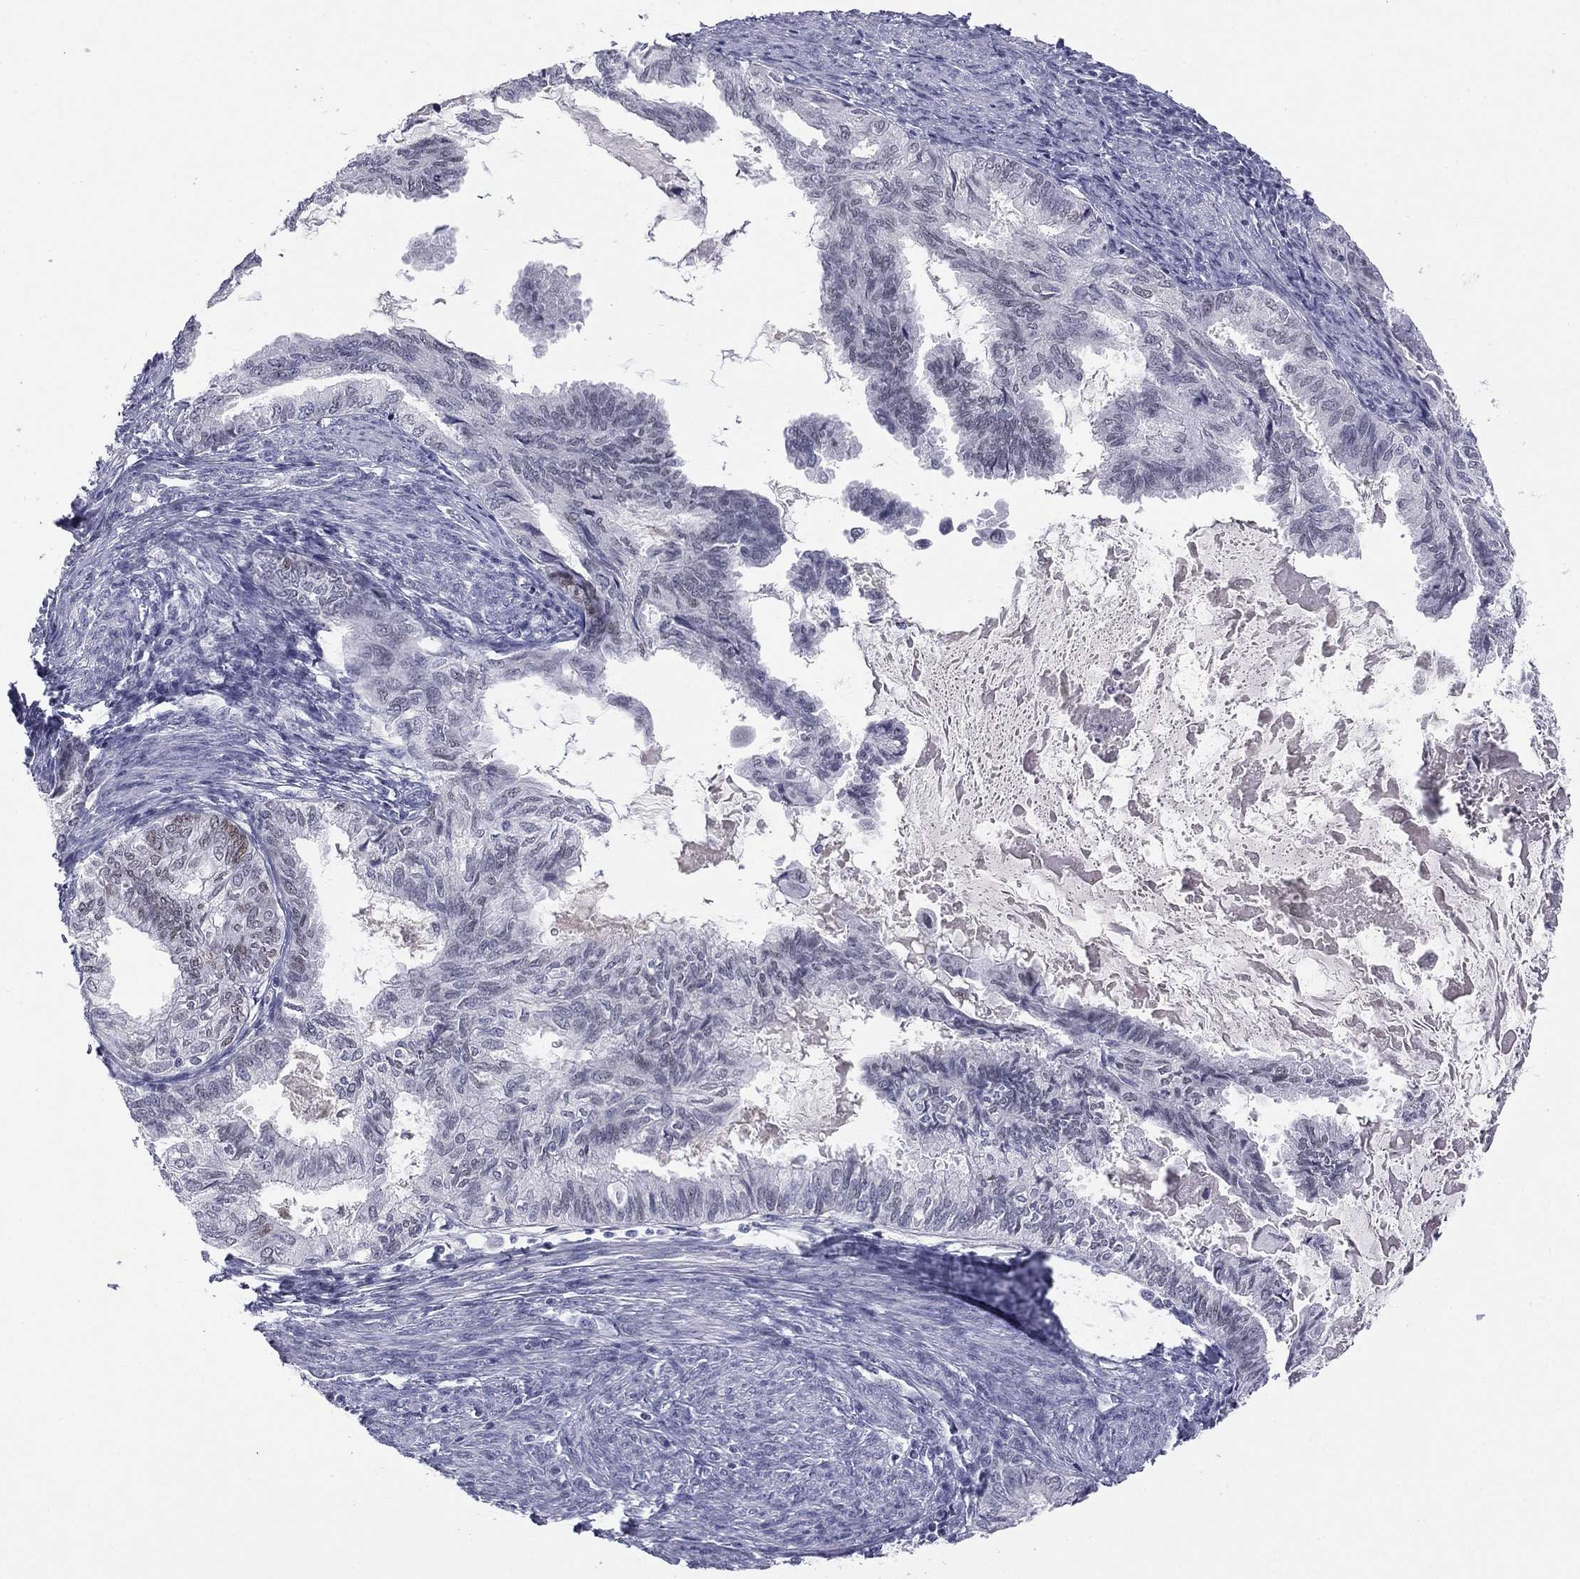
{"staining": {"intensity": "negative", "quantity": "none", "location": "none"}, "tissue": "endometrial cancer", "cell_type": "Tumor cells", "image_type": "cancer", "snomed": [{"axis": "morphology", "description": "Adenocarcinoma, NOS"}, {"axis": "topography", "description": "Endometrium"}], "caption": "An image of endometrial adenocarcinoma stained for a protein shows no brown staining in tumor cells.", "gene": "TFAP2B", "patient": {"sex": "female", "age": 86}}